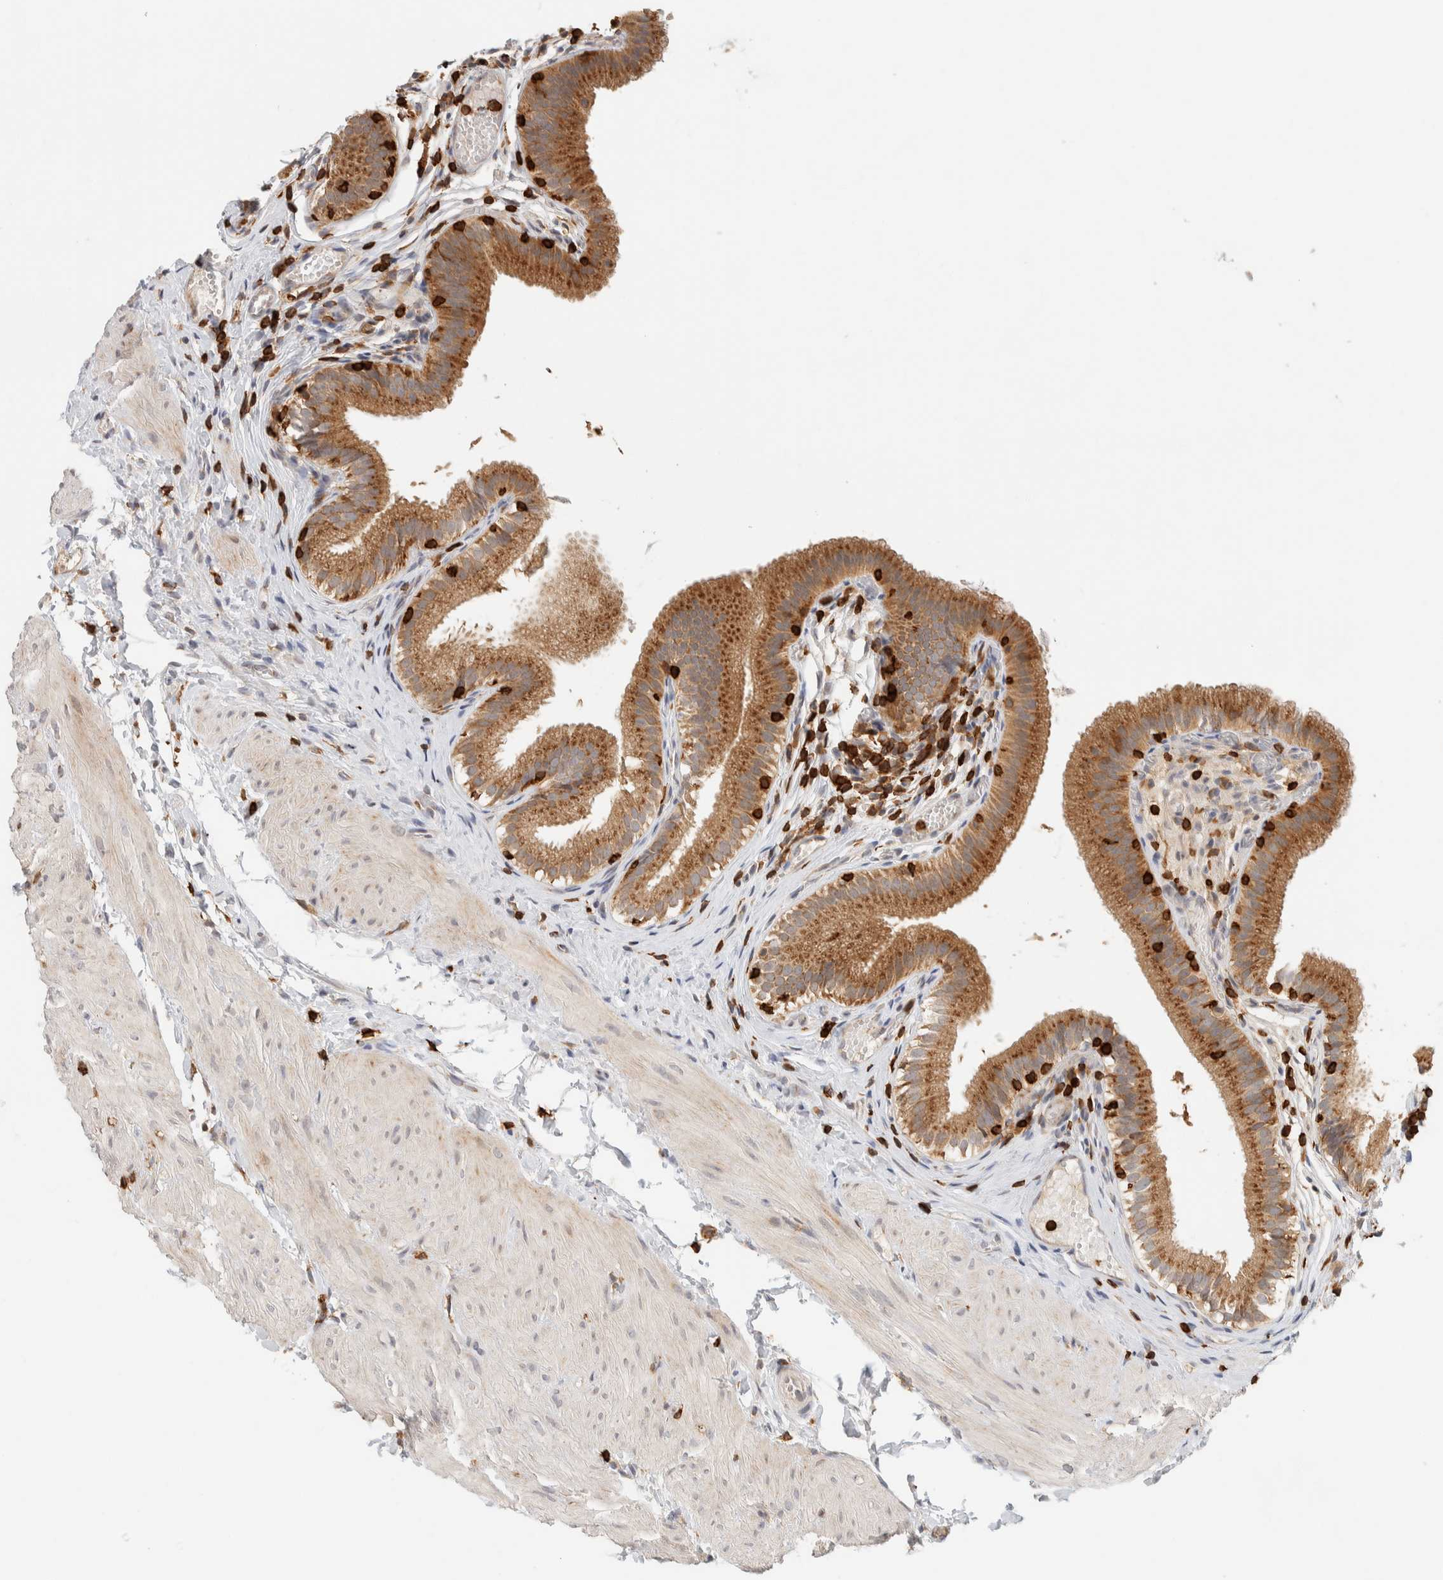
{"staining": {"intensity": "strong", "quantity": ">75%", "location": "cytoplasmic/membranous"}, "tissue": "gallbladder", "cell_type": "Glandular cells", "image_type": "normal", "snomed": [{"axis": "morphology", "description": "Normal tissue, NOS"}, {"axis": "topography", "description": "Gallbladder"}], "caption": "A histopathology image showing strong cytoplasmic/membranous positivity in about >75% of glandular cells in normal gallbladder, as visualized by brown immunohistochemical staining.", "gene": "RUNDC1", "patient": {"sex": "female", "age": 26}}